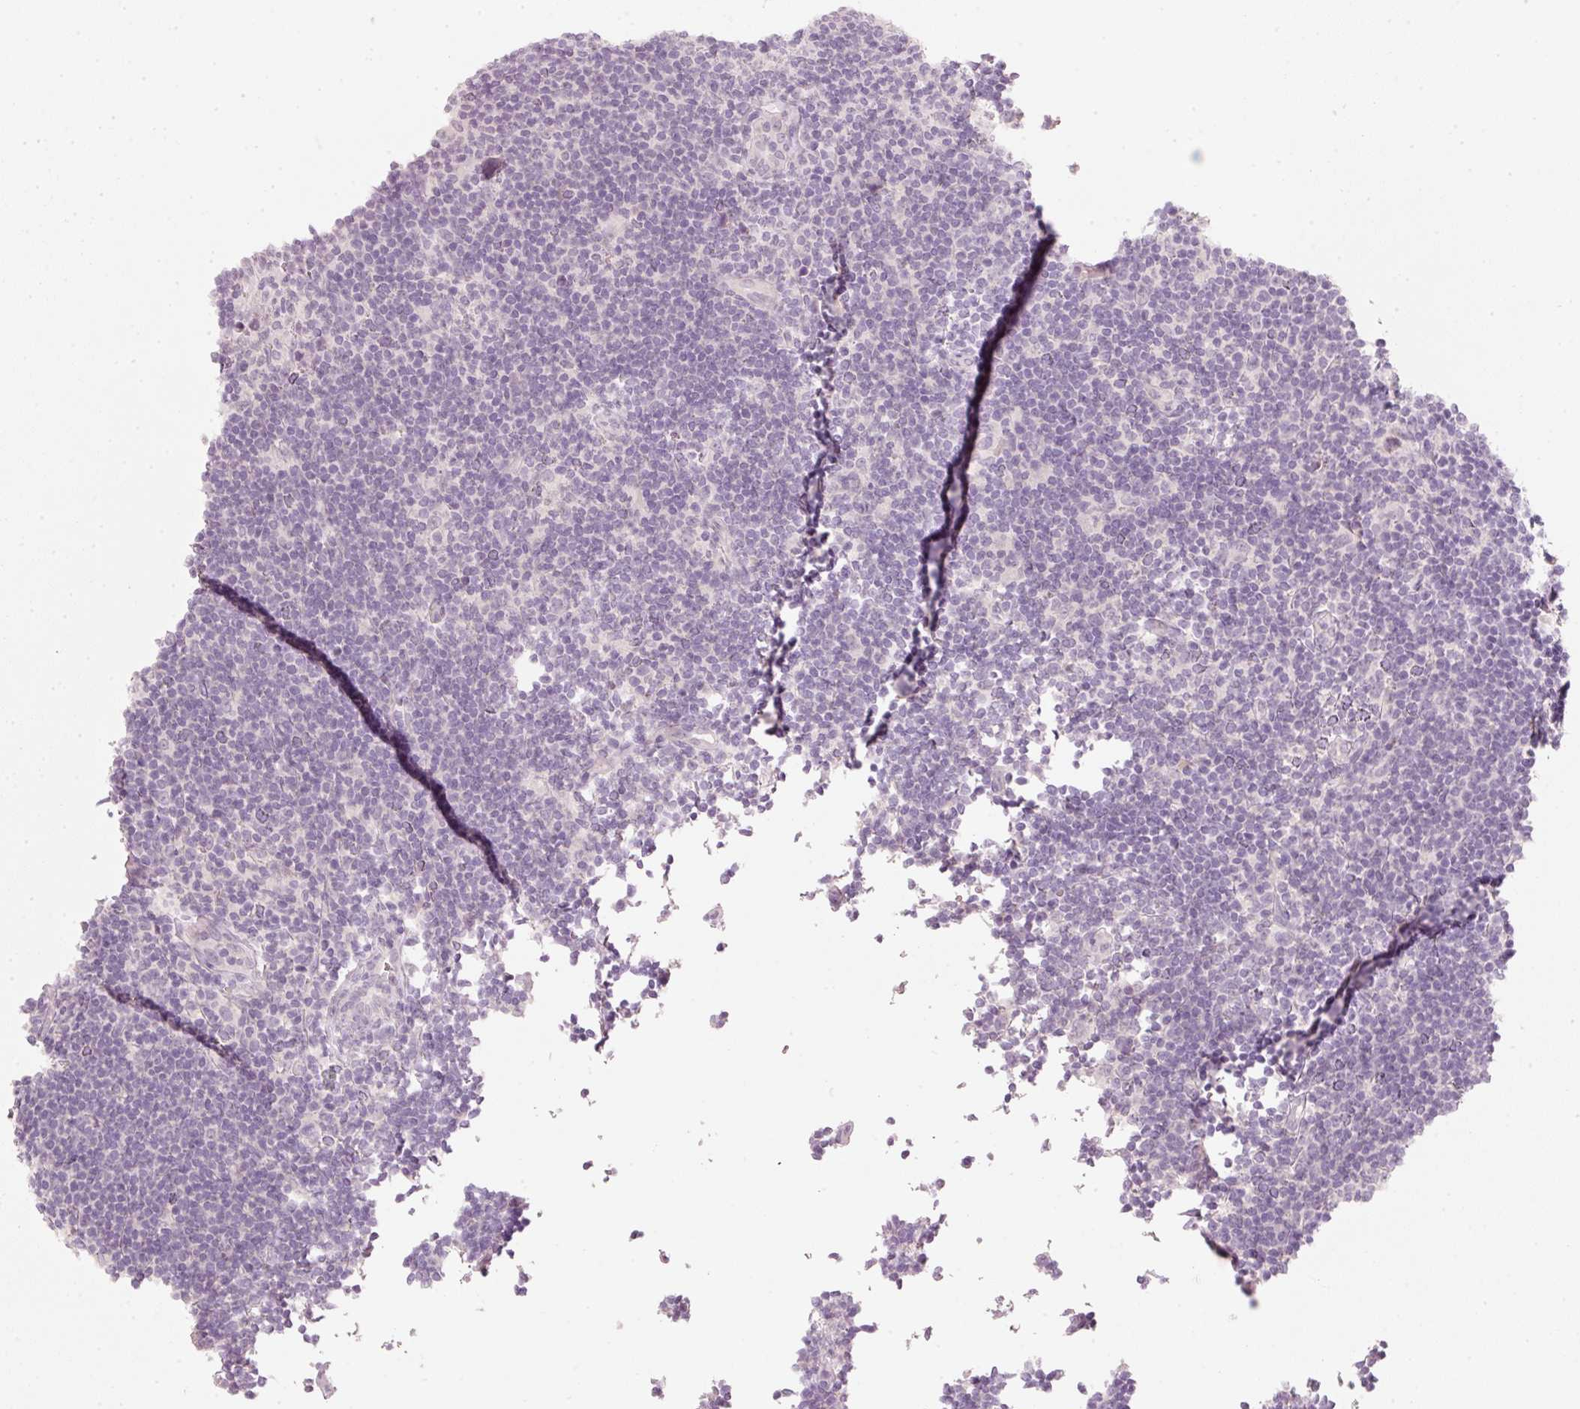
{"staining": {"intensity": "negative", "quantity": "none", "location": "none"}, "tissue": "lymphoma", "cell_type": "Tumor cells", "image_type": "cancer", "snomed": [{"axis": "morphology", "description": "Hodgkin's disease, NOS"}, {"axis": "topography", "description": "Lymph node"}], "caption": "A high-resolution micrograph shows immunohistochemistry staining of lymphoma, which reveals no significant staining in tumor cells. (Brightfield microscopy of DAB (3,3'-diaminobenzidine) IHC at high magnification).", "gene": "STEAP1", "patient": {"sex": "female", "age": 57}}